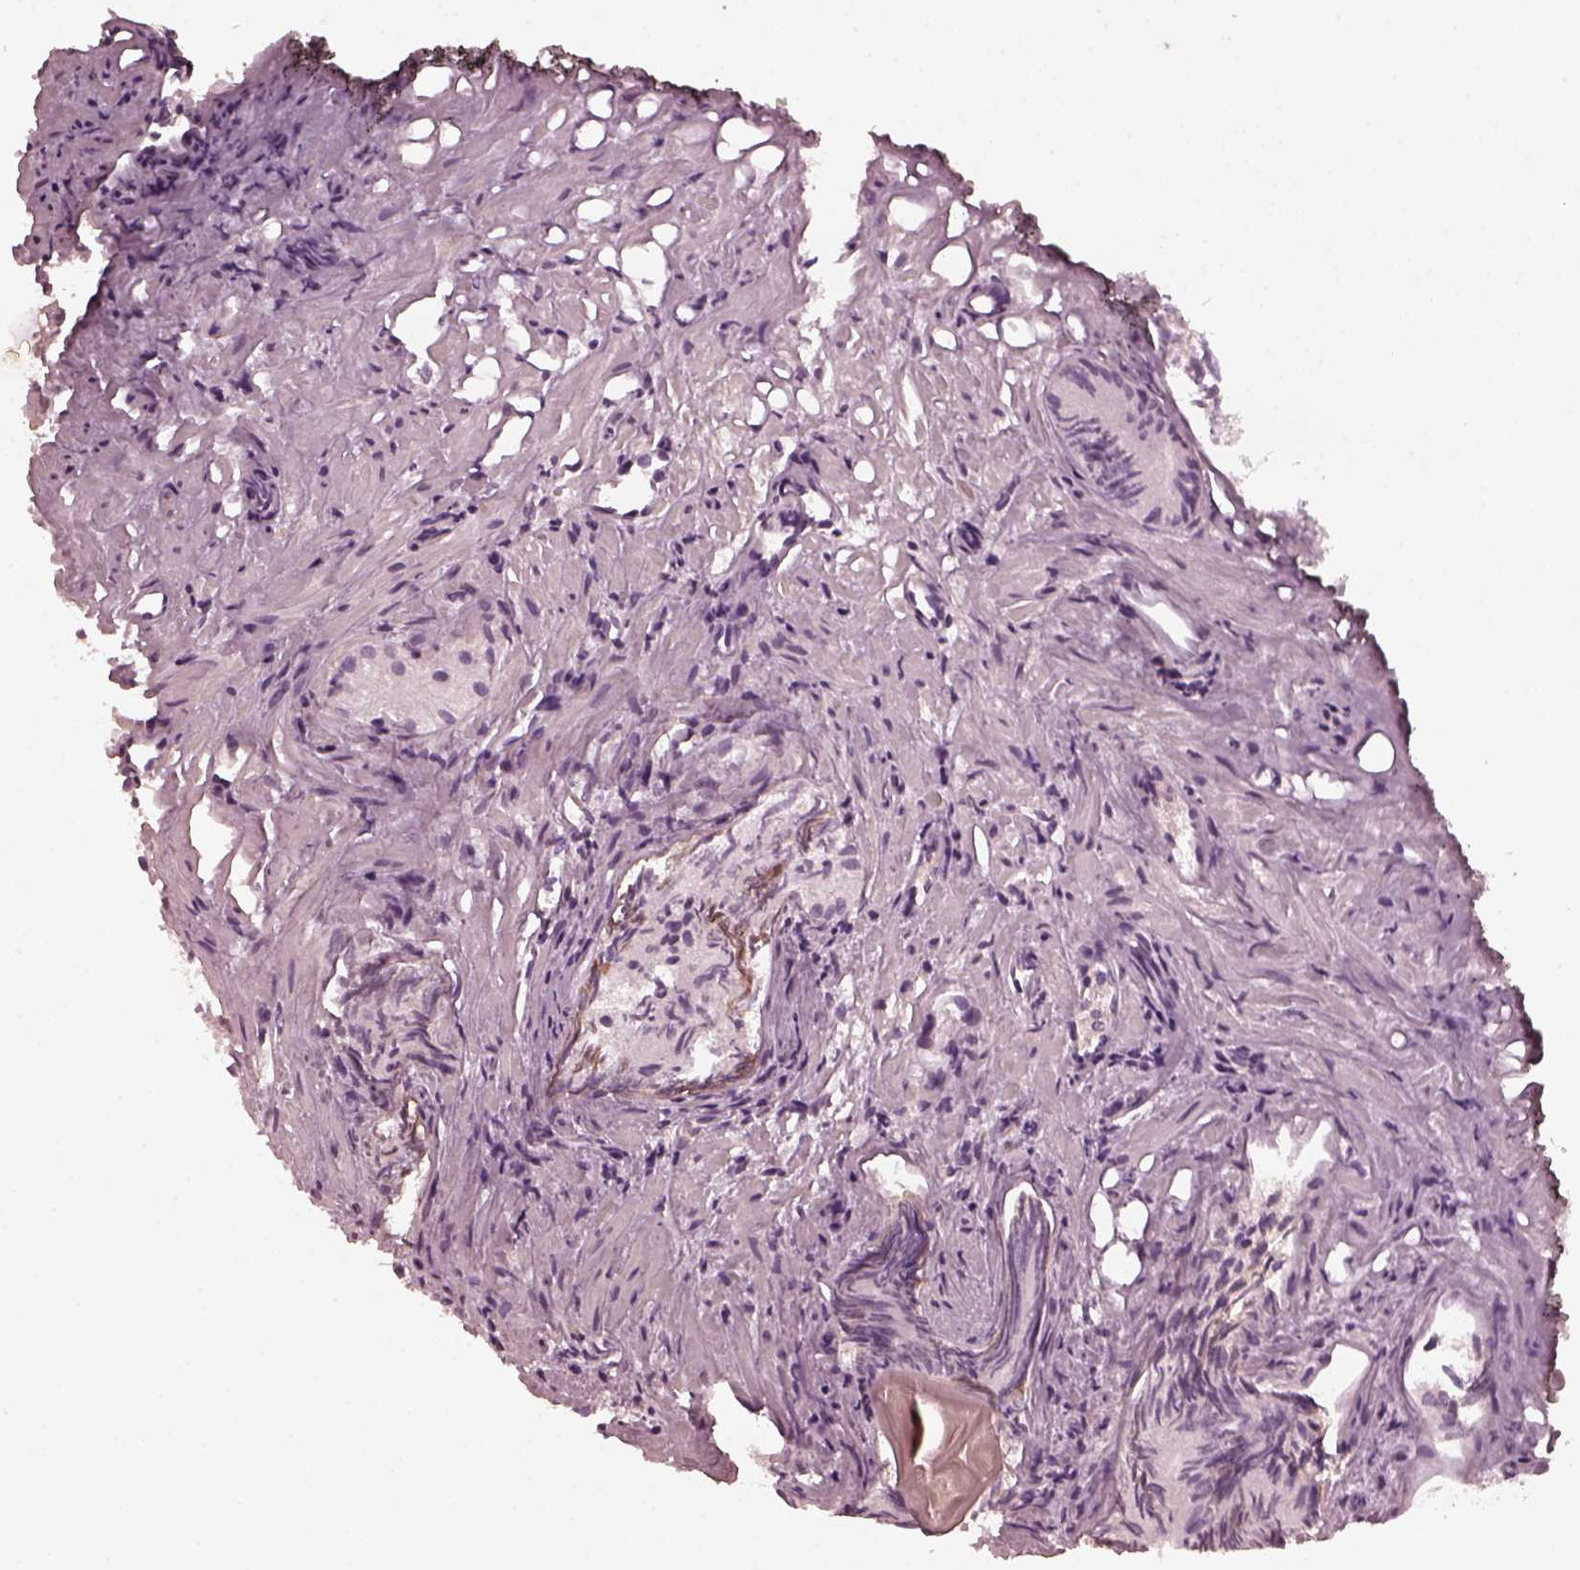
{"staining": {"intensity": "negative", "quantity": "none", "location": "none"}, "tissue": "prostate cancer", "cell_type": "Tumor cells", "image_type": "cancer", "snomed": [{"axis": "morphology", "description": "Adenocarcinoma, High grade"}, {"axis": "topography", "description": "Prostate"}], "caption": "This image is of prostate cancer stained with immunohistochemistry to label a protein in brown with the nuclei are counter-stained blue. There is no expression in tumor cells.", "gene": "KRT79", "patient": {"sex": "male", "age": 81}}